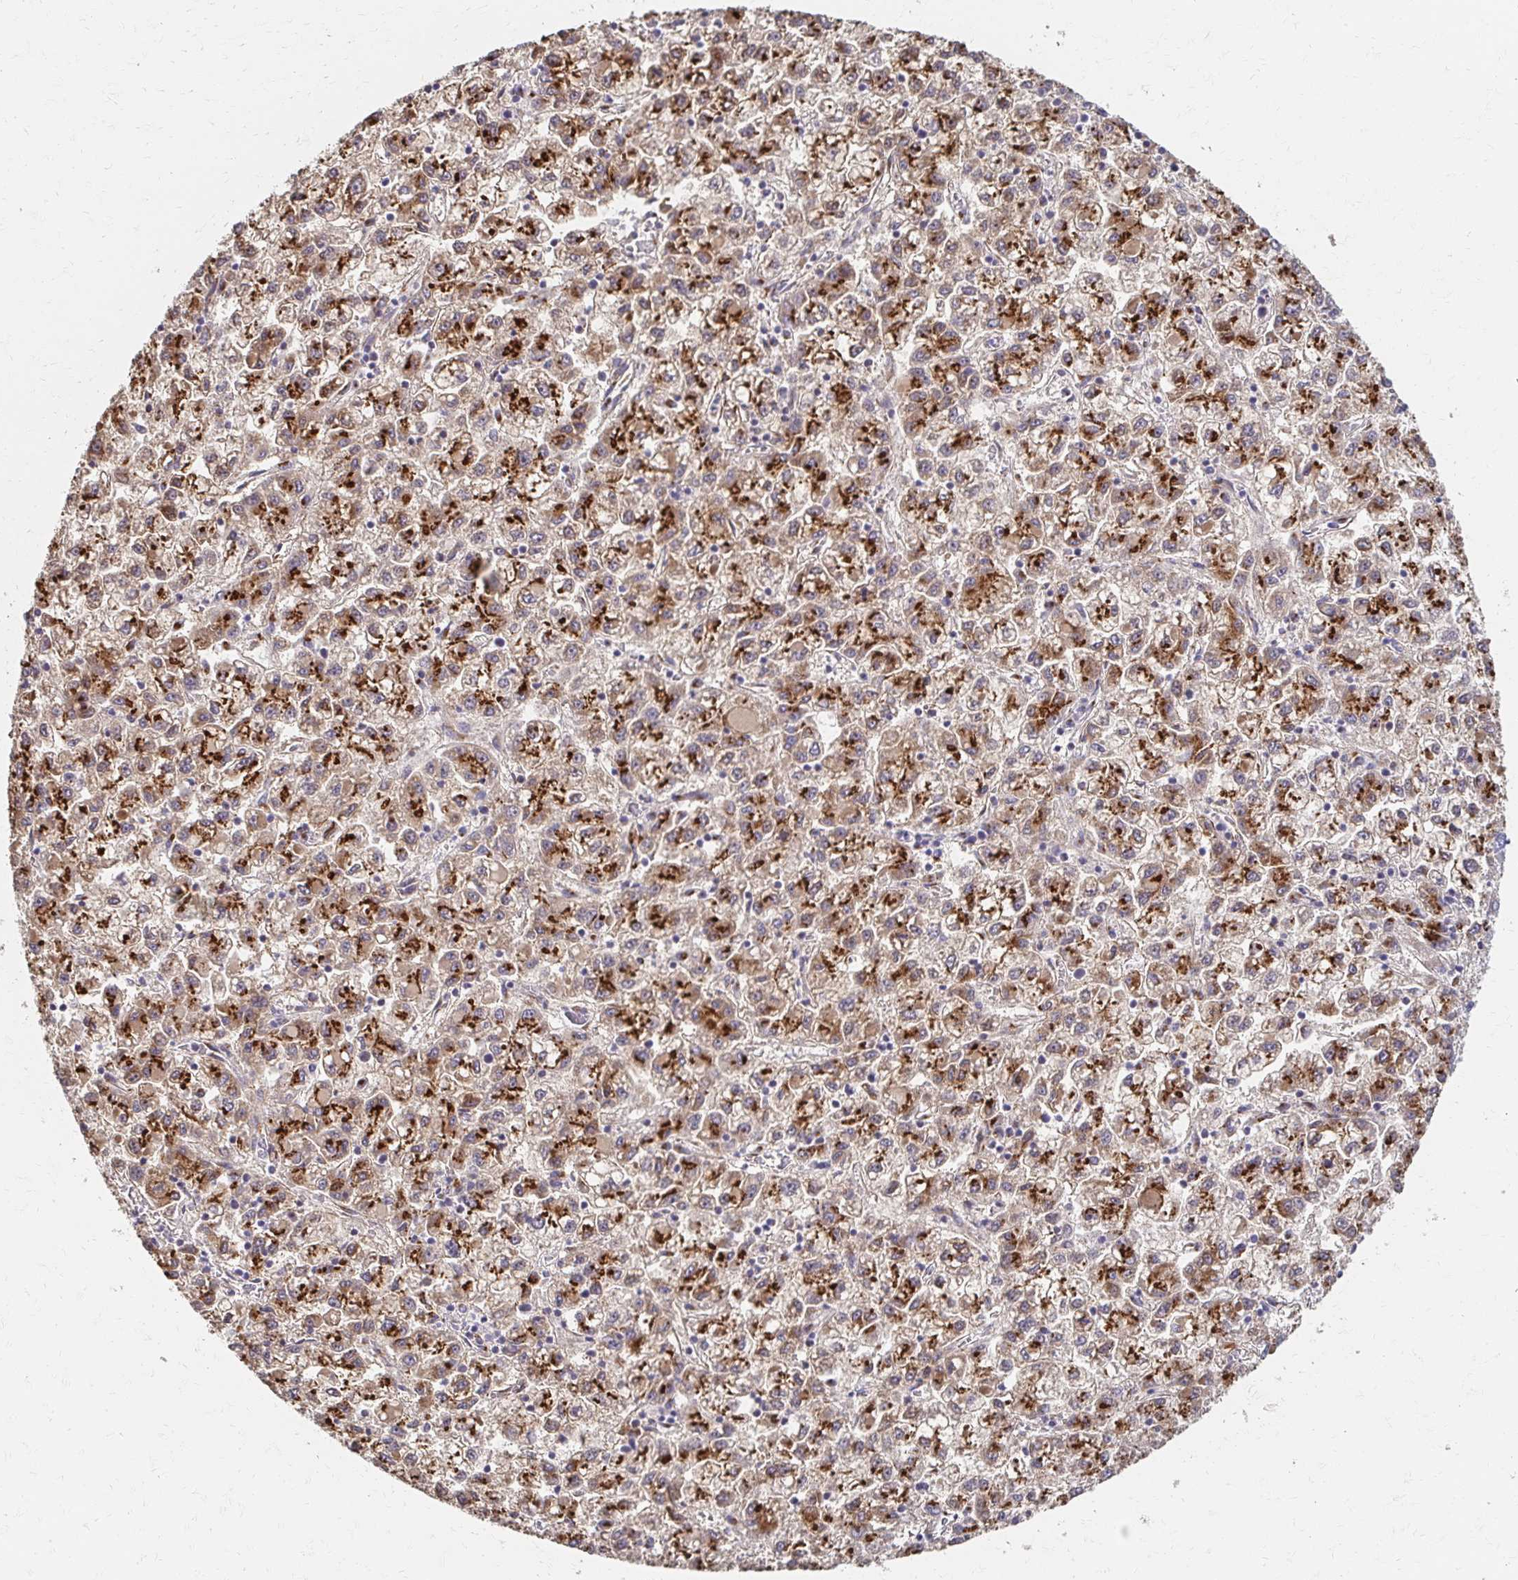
{"staining": {"intensity": "strong", "quantity": ">75%", "location": "cytoplasmic/membranous"}, "tissue": "liver cancer", "cell_type": "Tumor cells", "image_type": "cancer", "snomed": [{"axis": "morphology", "description": "Carcinoma, Hepatocellular, NOS"}, {"axis": "topography", "description": "Liver"}], "caption": "Protein expression by immunohistochemistry (IHC) demonstrates strong cytoplasmic/membranous staining in approximately >75% of tumor cells in hepatocellular carcinoma (liver). Immunohistochemistry (ihc) stains the protein of interest in brown and the nuclei are stained blue.", "gene": "TM9SF1", "patient": {"sex": "male", "age": 40}}